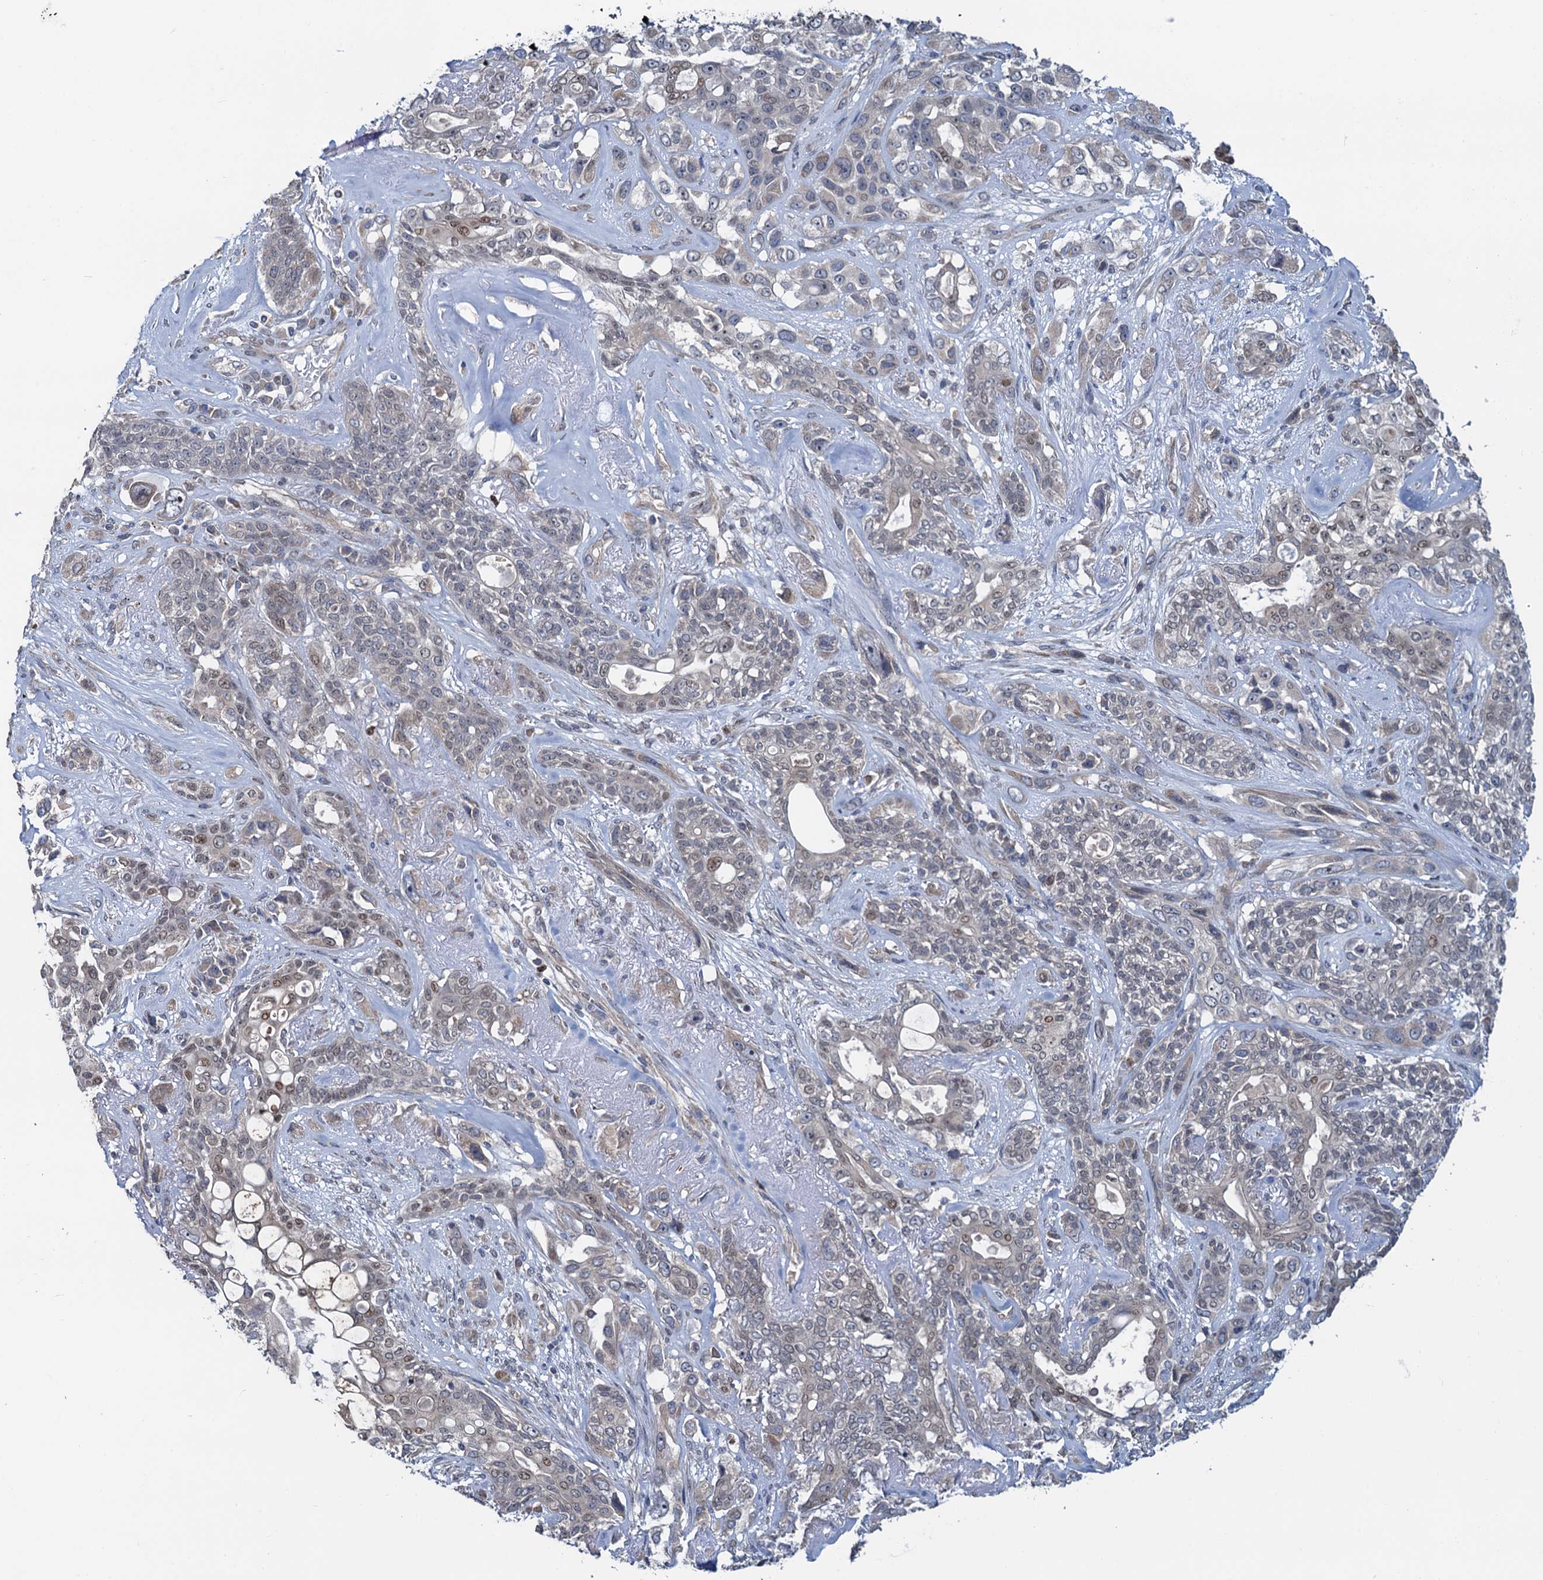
{"staining": {"intensity": "moderate", "quantity": "<25%", "location": "nuclear"}, "tissue": "lung cancer", "cell_type": "Tumor cells", "image_type": "cancer", "snomed": [{"axis": "morphology", "description": "Squamous cell carcinoma, NOS"}, {"axis": "topography", "description": "Lung"}], "caption": "Moderate nuclear protein expression is present in about <25% of tumor cells in lung cancer.", "gene": "RNF125", "patient": {"sex": "female", "age": 70}}